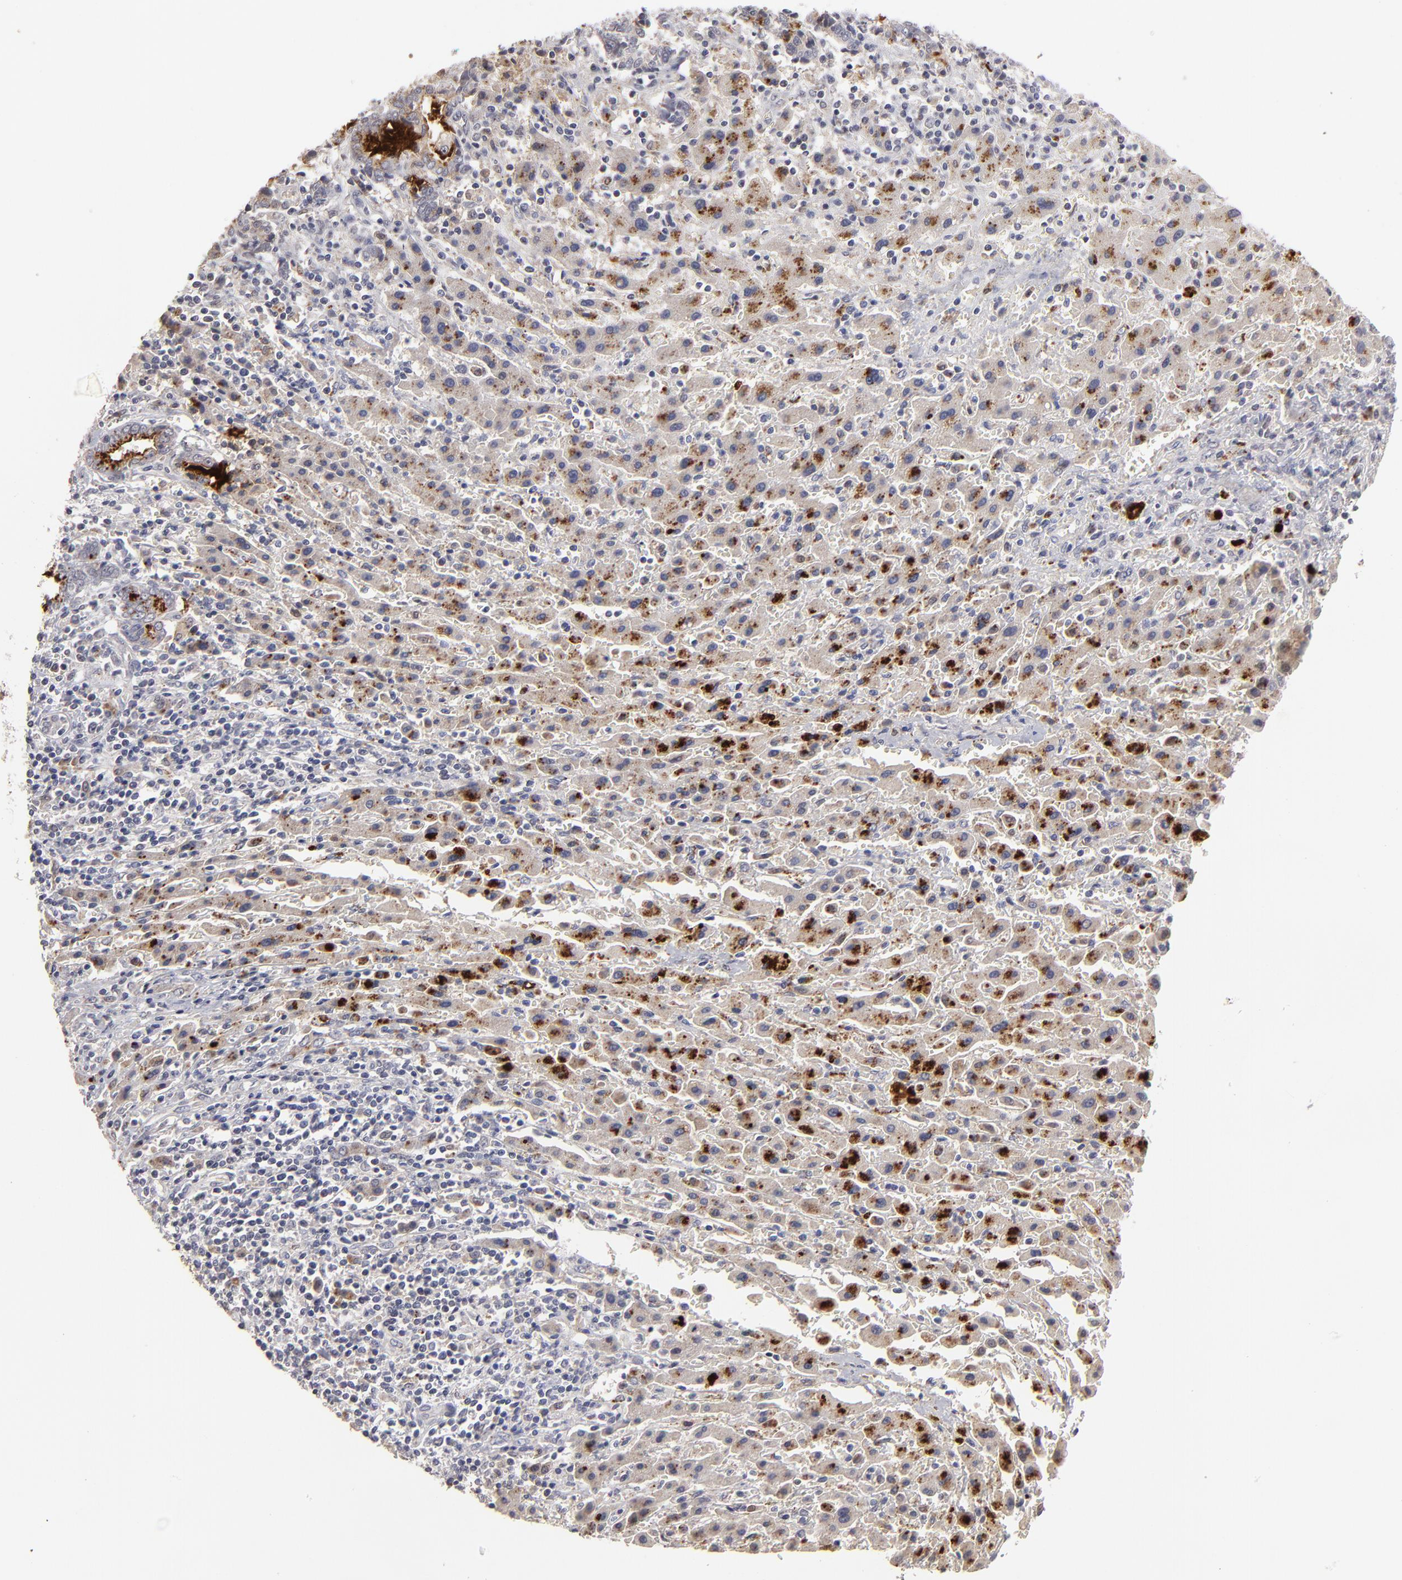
{"staining": {"intensity": "moderate", "quantity": "25%-75%", "location": "cytoplasmic/membranous"}, "tissue": "liver cancer", "cell_type": "Tumor cells", "image_type": "cancer", "snomed": [{"axis": "morphology", "description": "Cholangiocarcinoma"}, {"axis": "topography", "description": "Liver"}], "caption": "This image demonstrates IHC staining of liver cancer, with medium moderate cytoplasmic/membranous expression in approximately 25%-75% of tumor cells.", "gene": "GPM6B", "patient": {"sex": "male", "age": 57}}